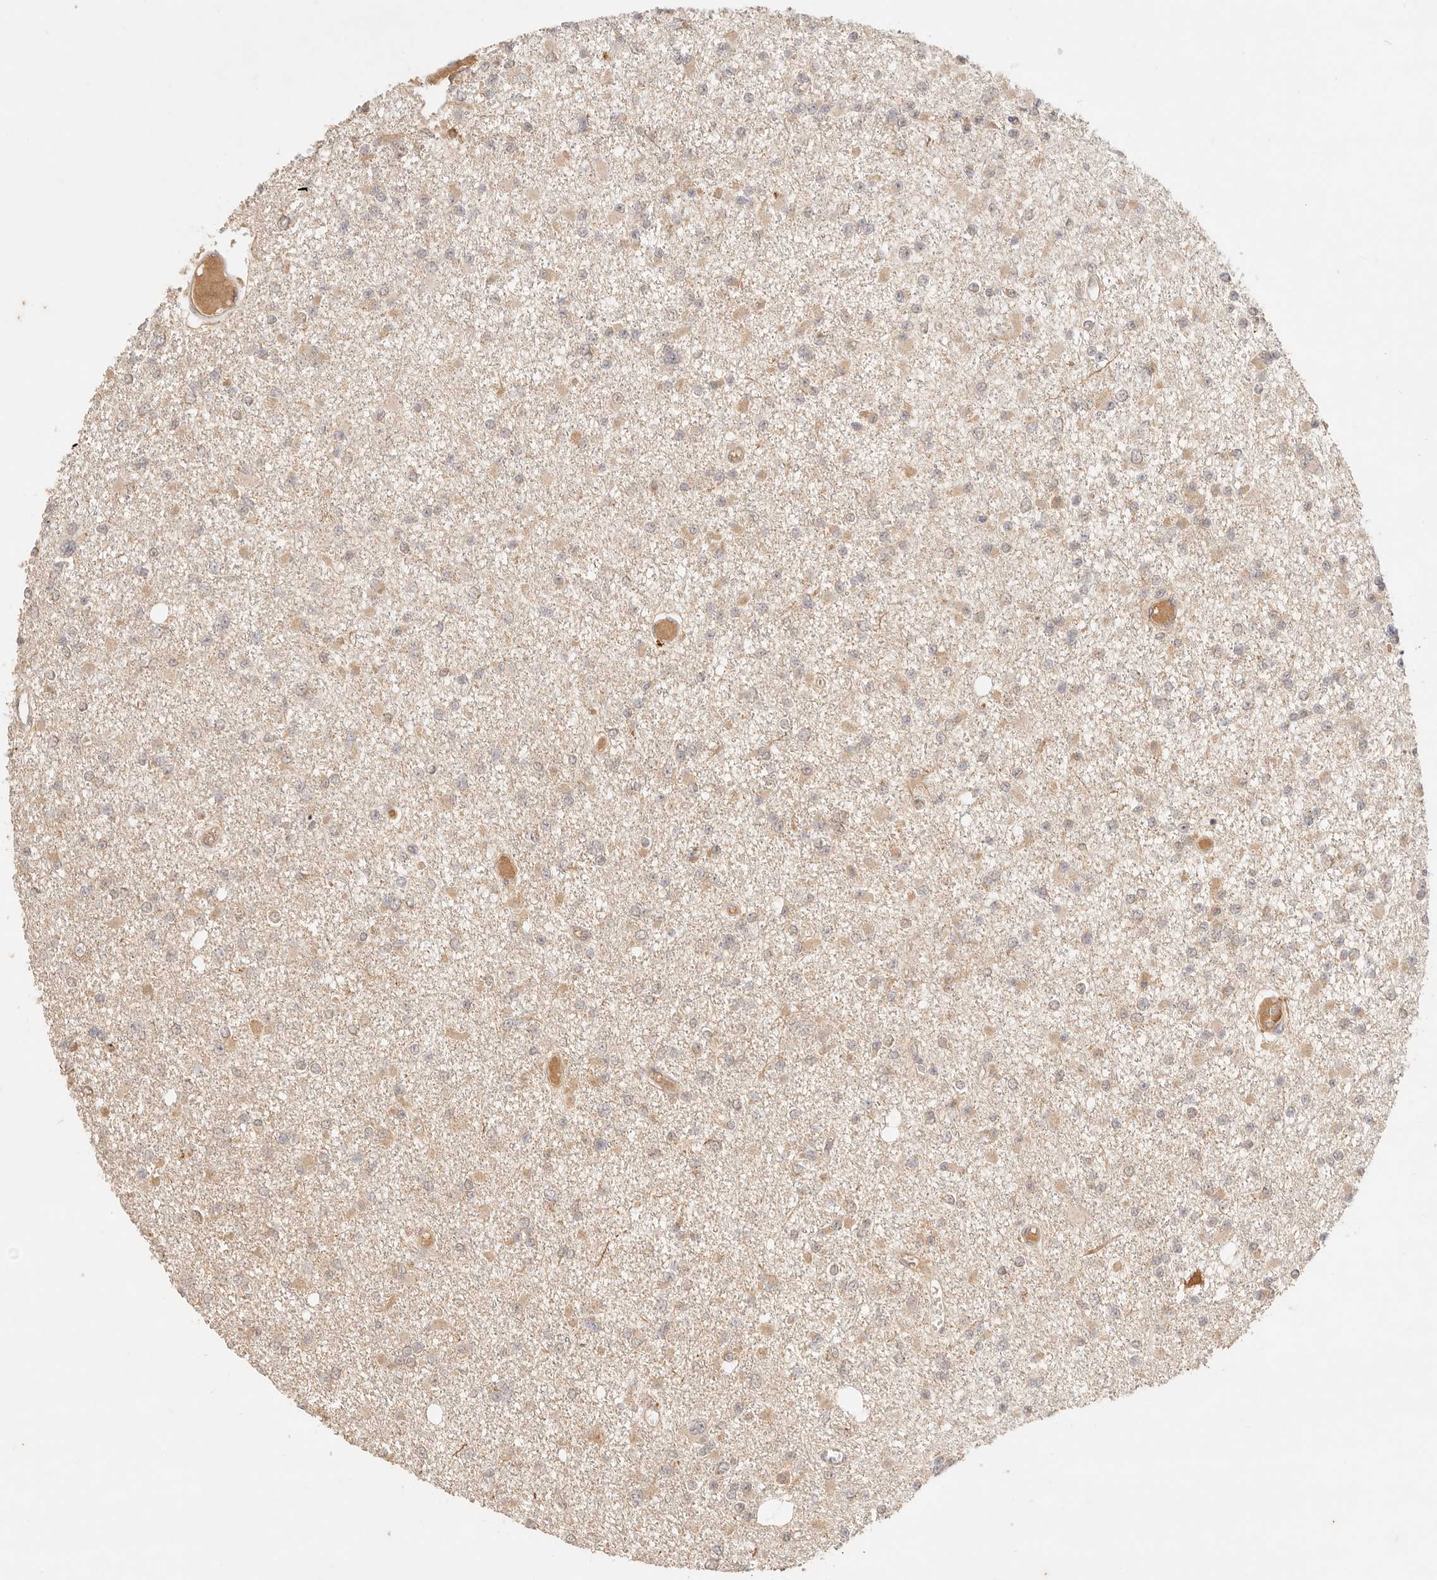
{"staining": {"intensity": "weak", "quantity": ">75%", "location": "cytoplasmic/membranous"}, "tissue": "glioma", "cell_type": "Tumor cells", "image_type": "cancer", "snomed": [{"axis": "morphology", "description": "Glioma, malignant, Low grade"}, {"axis": "topography", "description": "Brain"}], "caption": "DAB immunohistochemical staining of malignant glioma (low-grade) exhibits weak cytoplasmic/membranous protein positivity in approximately >75% of tumor cells.", "gene": "TRIM11", "patient": {"sex": "female", "age": 22}}